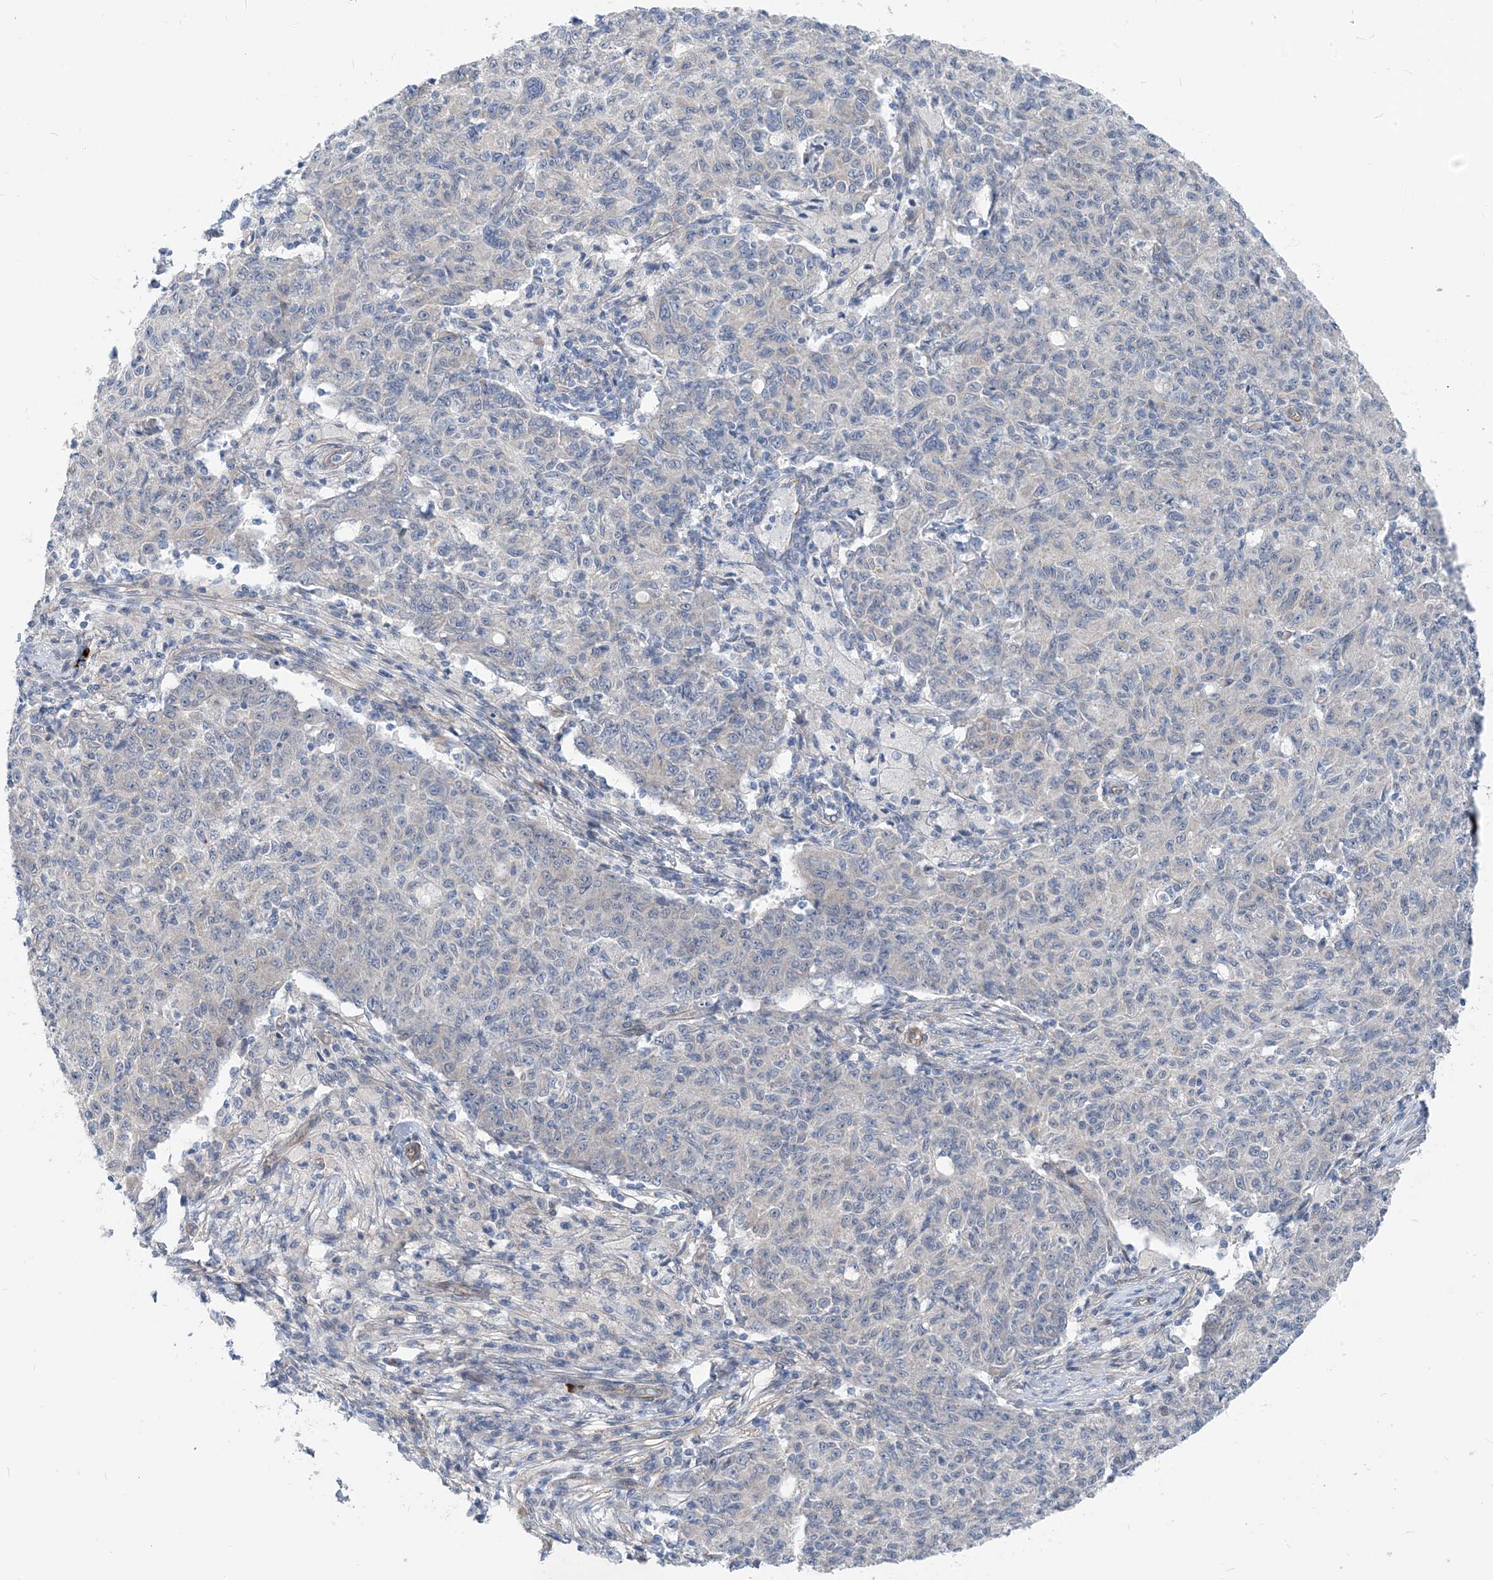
{"staining": {"intensity": "negative", "quantity": "none", "location": "none"}, "tissue": "ovarian cancer", "cell_type": "Tumor cells", "image_type": "cancer", "snomed": [{"axis": "morphology", "description": "Carcinoma, endometroid"}, {"axis": "topography", "description": "Ovary"}], "caption": "Ovarian endometroid carcinoma was stained to show a protein in brown. There is no significant expression in tumor cells. The staining was performed using DAB (3,3'-diaminobenzidine) to visualize the protein expression in brown, while the nuclei were stained in blue with hematoxylin (Magnification: 20x).", "gene": "PLEKHA3", "patient": {"sex": "female", "age": 42}}